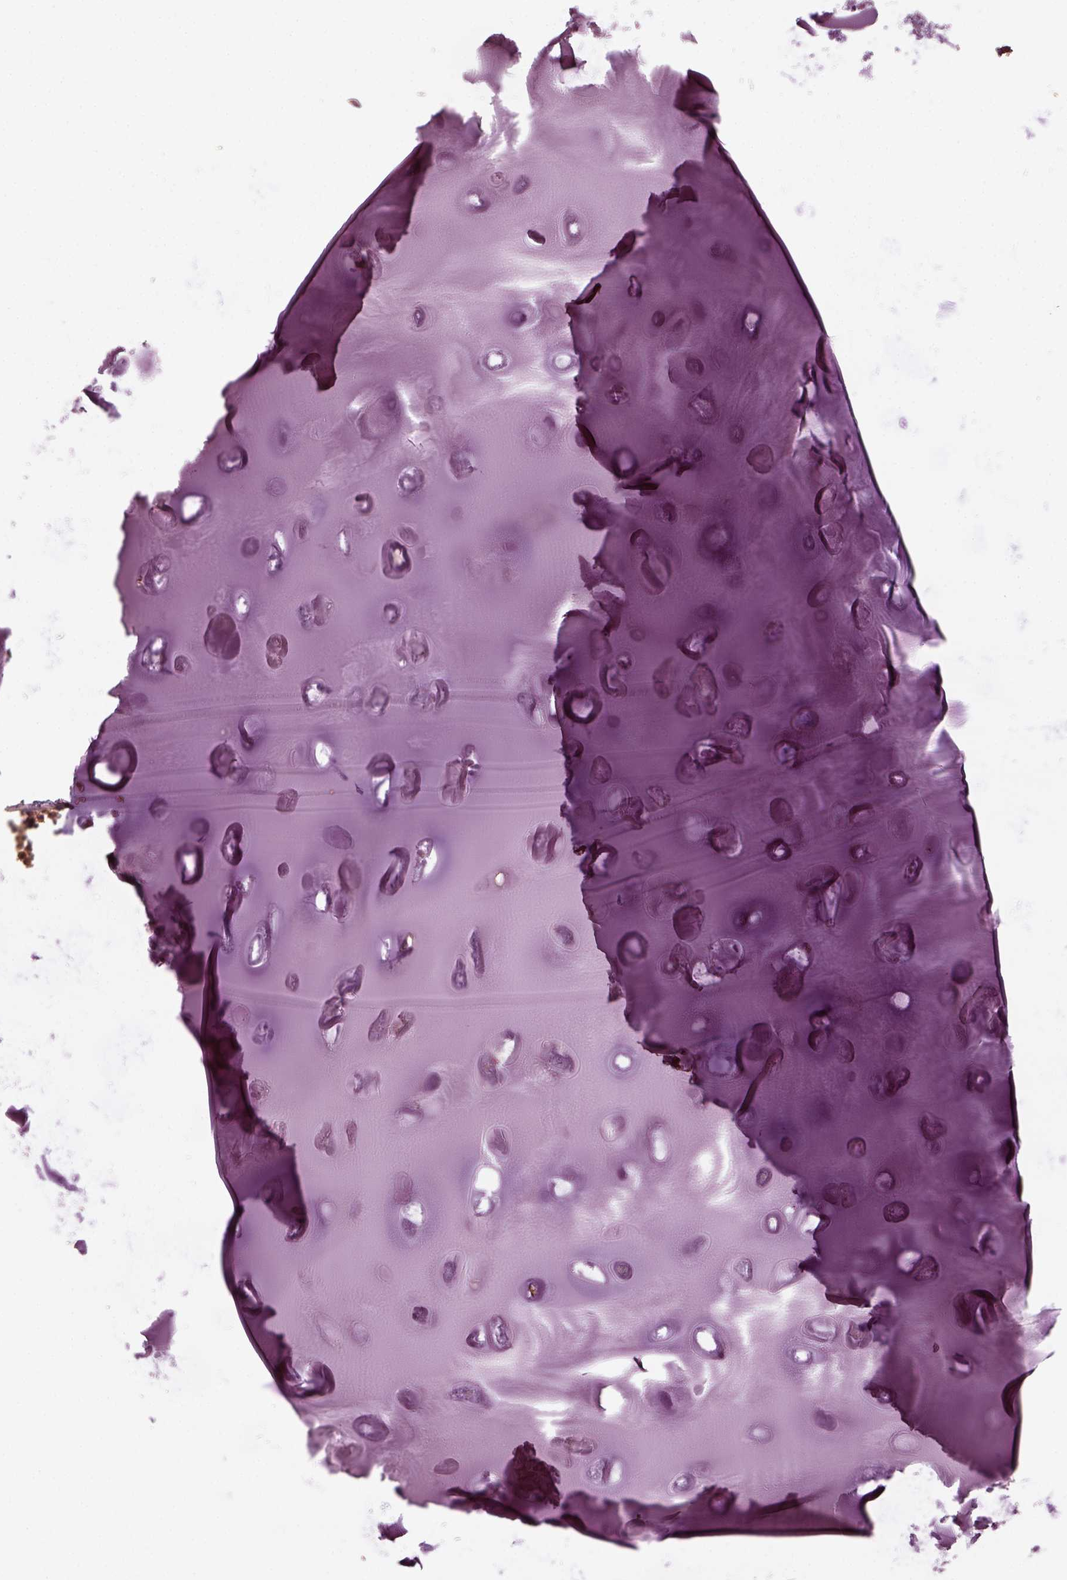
{"staining": {"intensity": "weak", "quantity": "25%-75%", "location": "cytoplasmic/membranous"}, "tissue": "adipose tissue", "cell_type": "Adipocytes", "image_type": "normal", "snomed": [{"axis": "morphology", "description": "Normal tissue, NOS"}, {"axis": "morphology", "description": "Squamous cell carcinoma, NOS"}, {"axis": "topography", "description": "Cartilage tissue"}, {"axis": "topography", "description": "Lung"}], "caption": "DAB immunohistochemical staining of unremarkable human adipose tissue exhibits weak cytoplasmic/membranous protein positivity in about 25%-75% of adipocytes. (Stains: DAB in brown, nuclei in blue, Microscopy: brightfield microscopy at high magnification).", "gene": "PTGES2", "patient": {"sex": "male", "age": 66}}